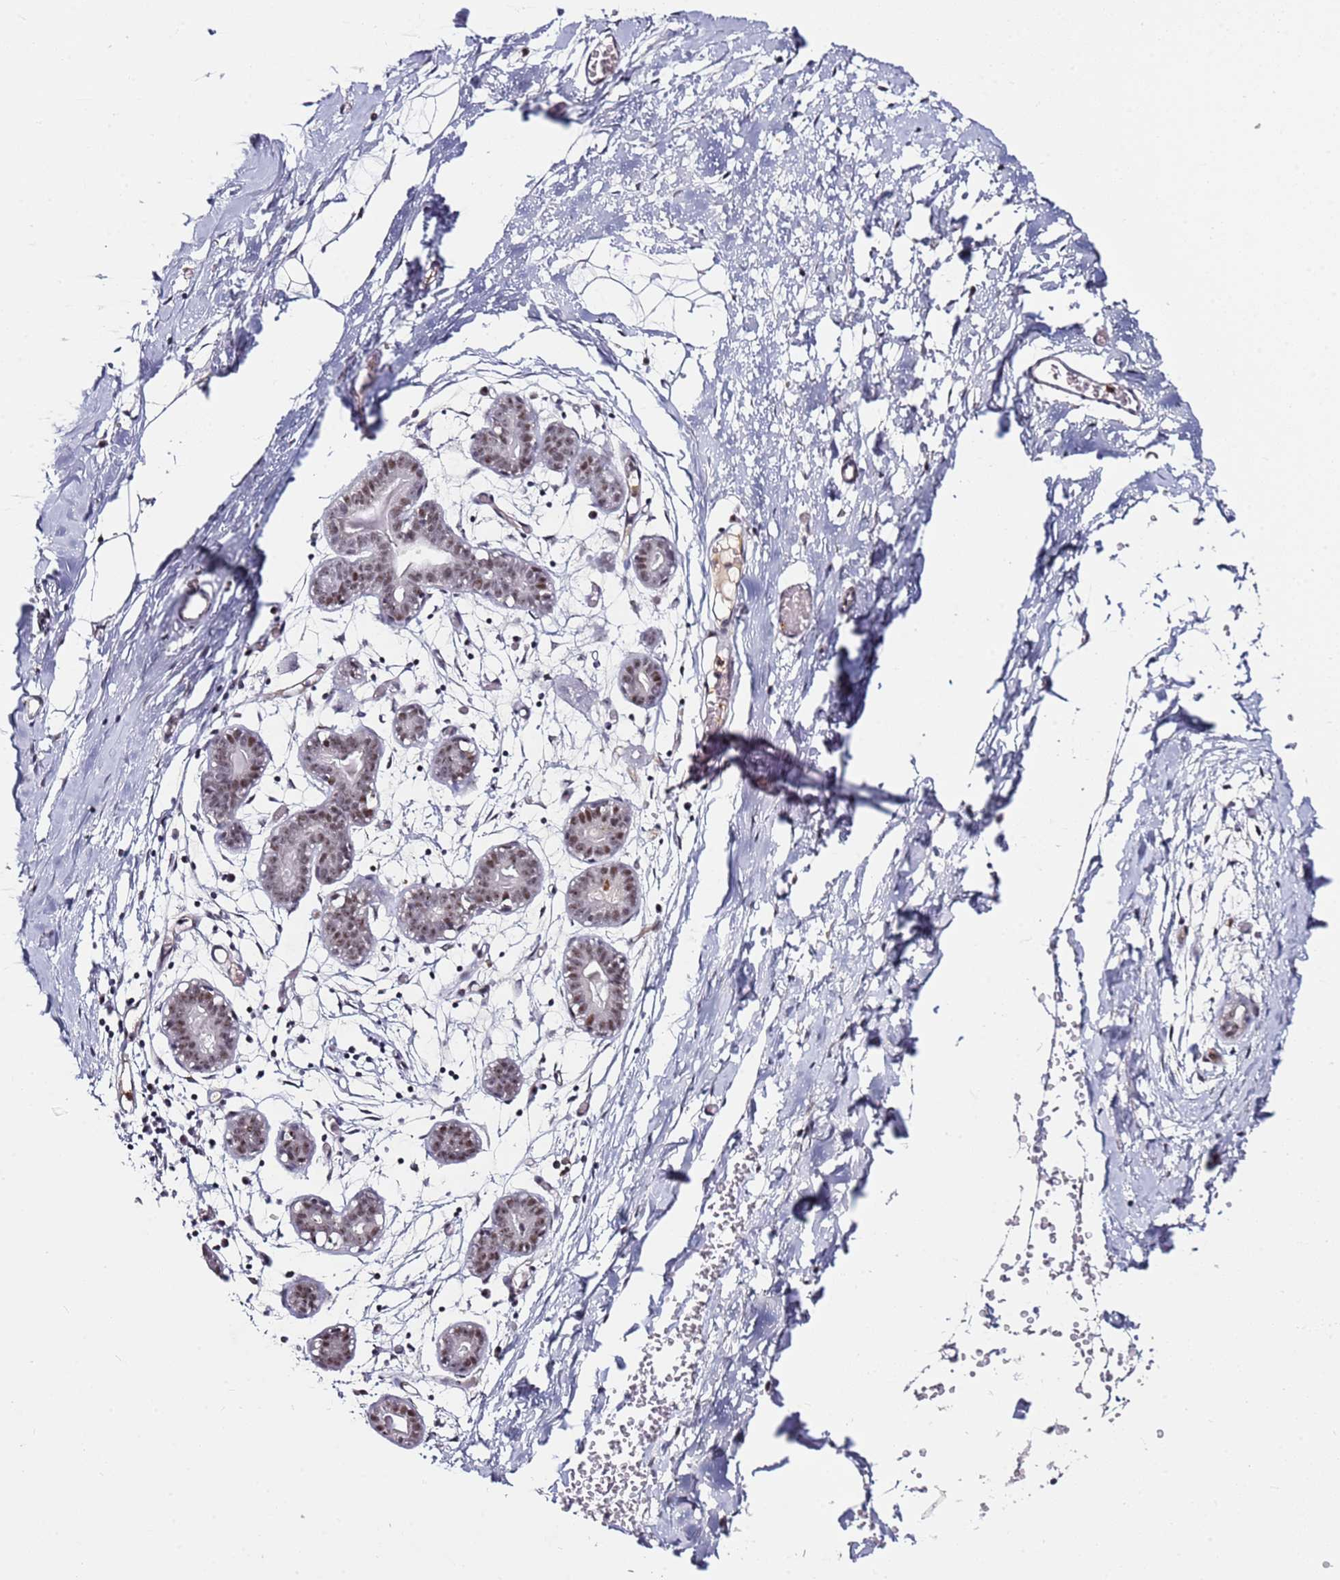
{"staining": {"intensity": "negative", "quantity": "none", "location": "none"}, "tissue": "breast", "cell_type": "Adipocytes", "image_type": "normal", "snomed": [{"axis": "morphology", "description": "Normal tissue, NOS"}, {"axis": "topography", "description": "Breast"}], "caption": "Immunohistochemistry (IHC) micrograph of benign breast stained for a protein (brown), which reveals no positivity in adipocytes.", "gene": "FCF1", "patient": {"sex": "female", "age": 27}}